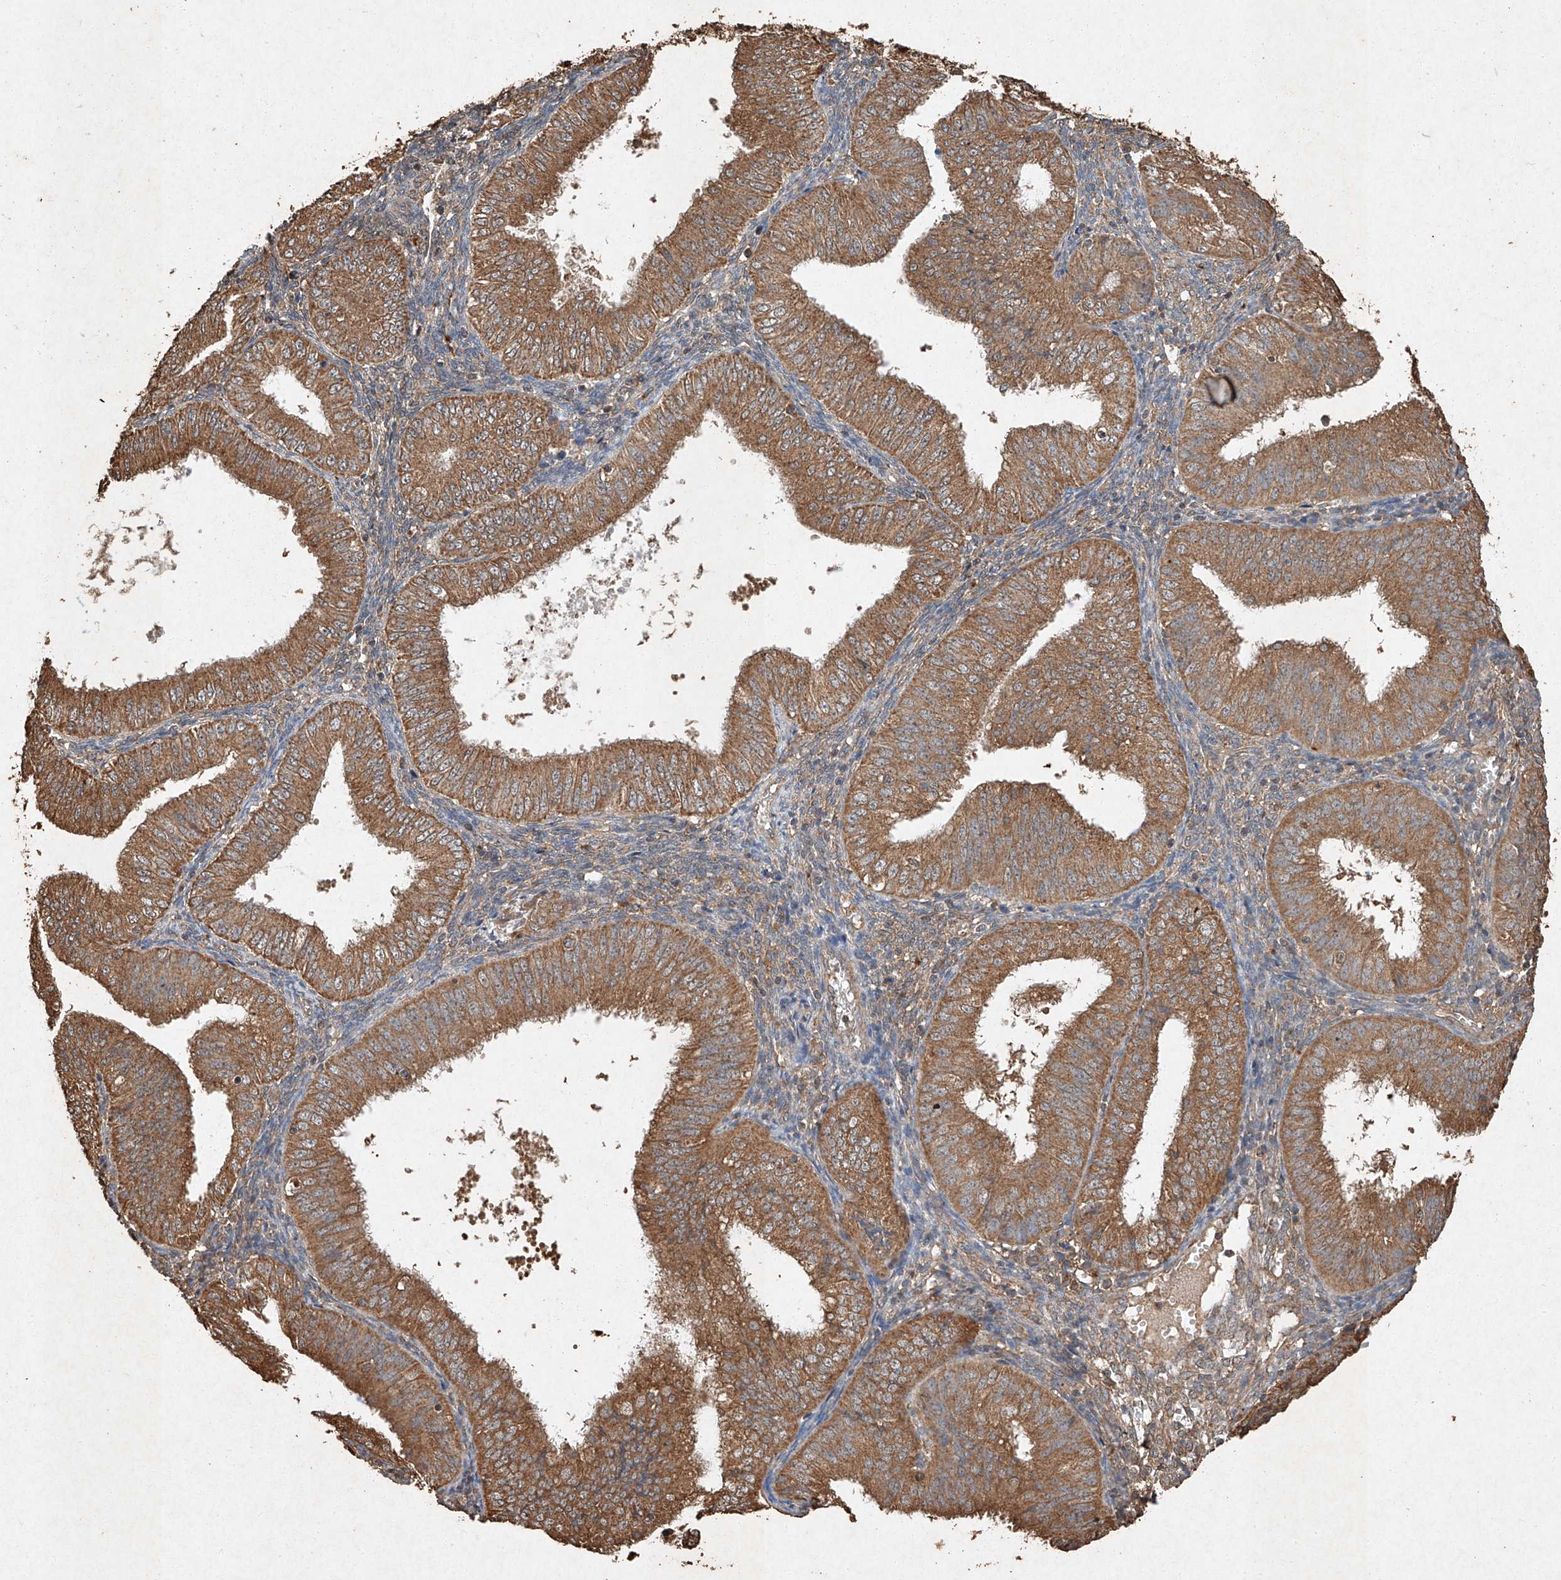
{"staining": {"intensity": "moderate", "quantity": ">75%", "location": "cytoplasmic/membranous"}, "tissue": "endometrial cancer", "cell_type": "Tumor cells", "image_type": "cancer", "snomed": [{"axis": "morphology", "description": "Normal tissue, NOS"}, {"axis": "morphology", "description": "Adenocarcinoma, NOS"}, {"axis": "topography", "description": "Endometrium"}], "caption": "Immunohistochemical staining of adenocarcinoma (endometrial) shows medium levels of moderate cytoplasmic/membranous positivity in about >75% of tumor cells. (DAB (3,3'-diaminobenzidine) IHC with brightfield microscopy, high magnification).", "gene": "STK3", "patient": {"sex": "female", "age": 53}}